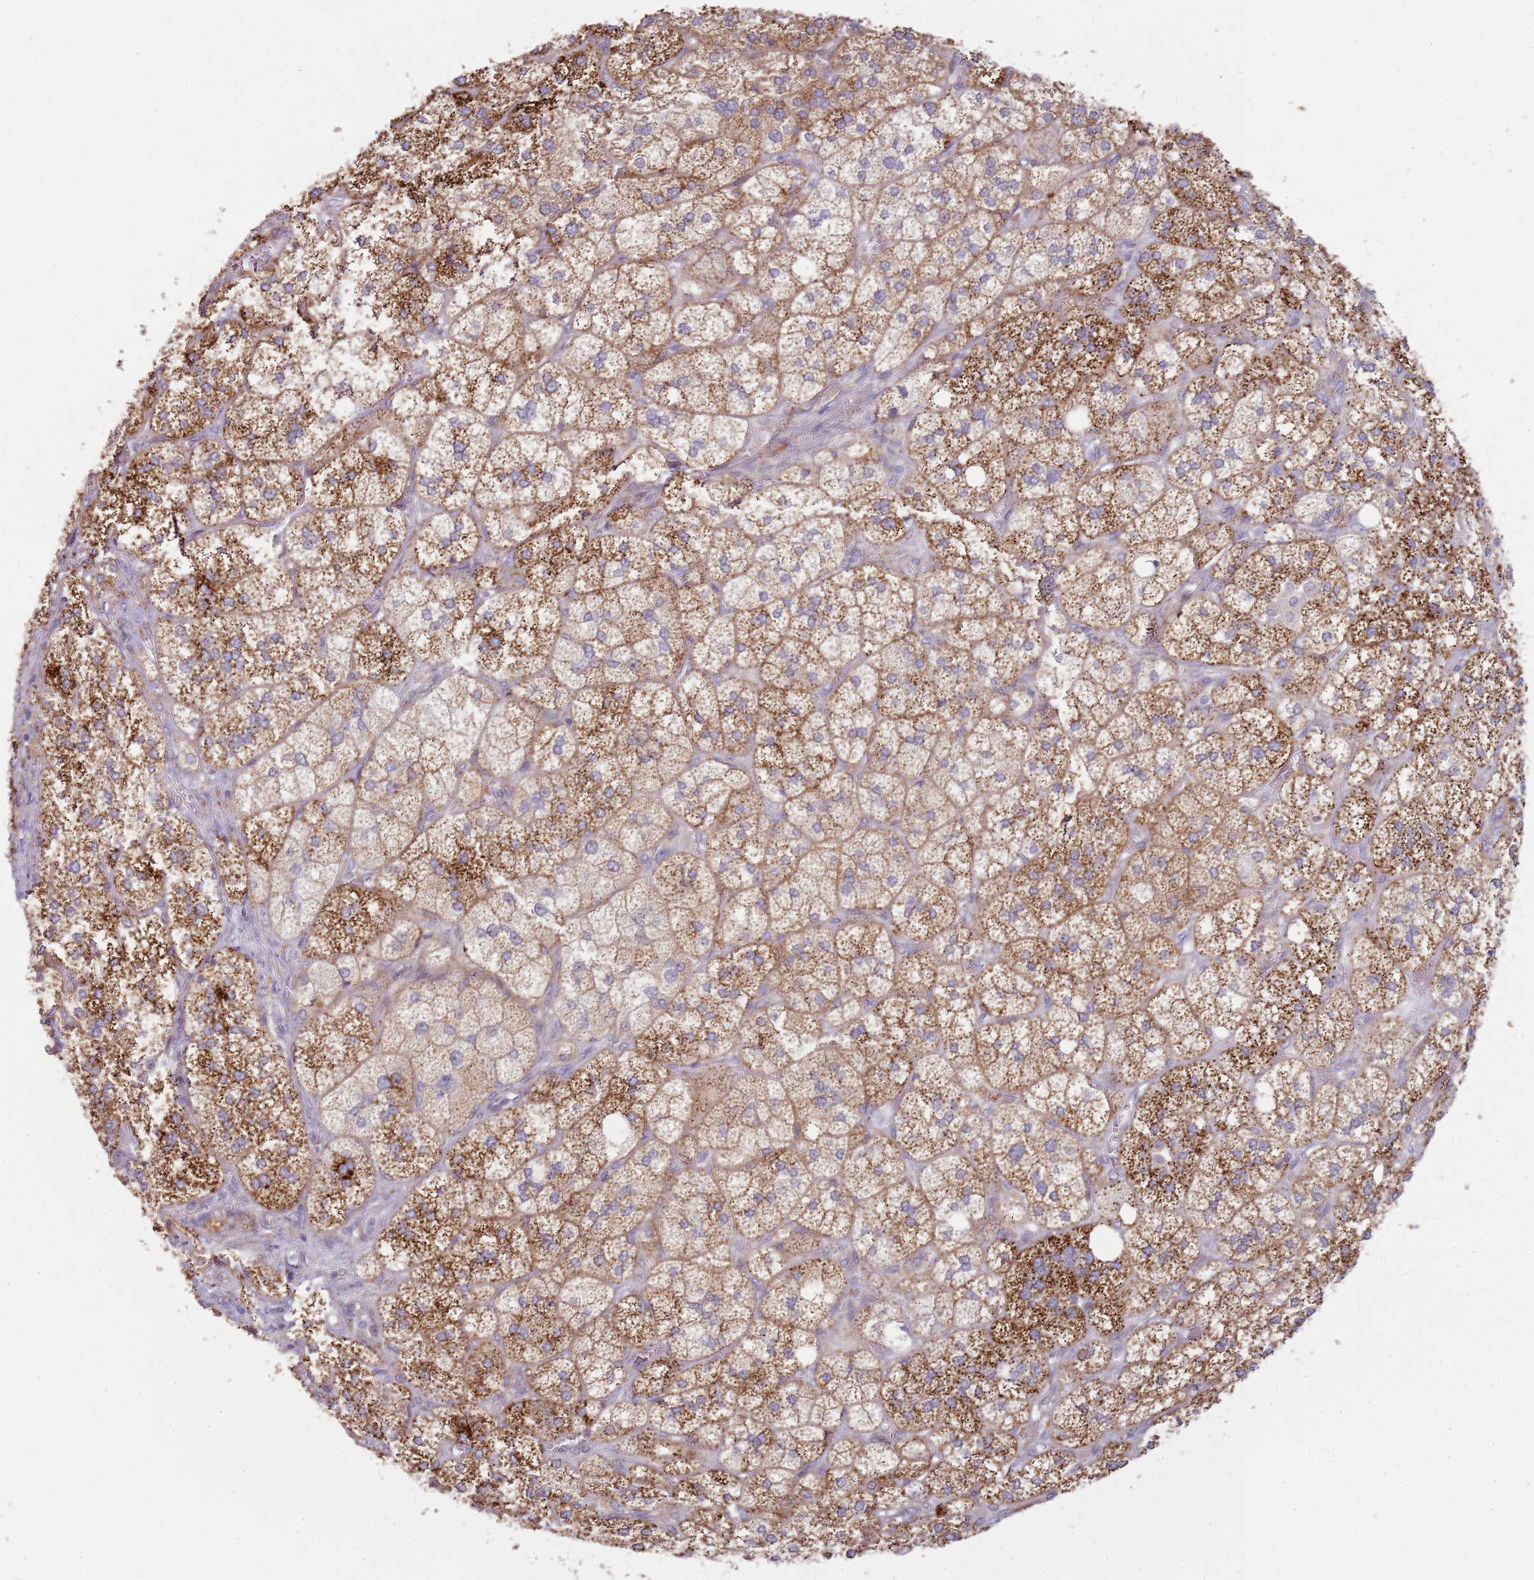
{"staining": {"intensity": "strong", "quantity": "25%-75%", "location": "cytoplasmic/membranous"}, "tissue": "adrenal gland", "cell_type": "Glandular cells", "image_type": "normal", "snomed": [{"axis": "morphology", "description": "Normal tissue, NOS"}, {"axis": "topography", "description": "Adrenal gland"}], "caption": "Glandular cells exhibit high levels of strong cytoplasmic/membranous expression in about 25%-75% of cells in normal adrenal gland.", "gene": "GRAP", "patient": {"sex": "male", "age": 61}}